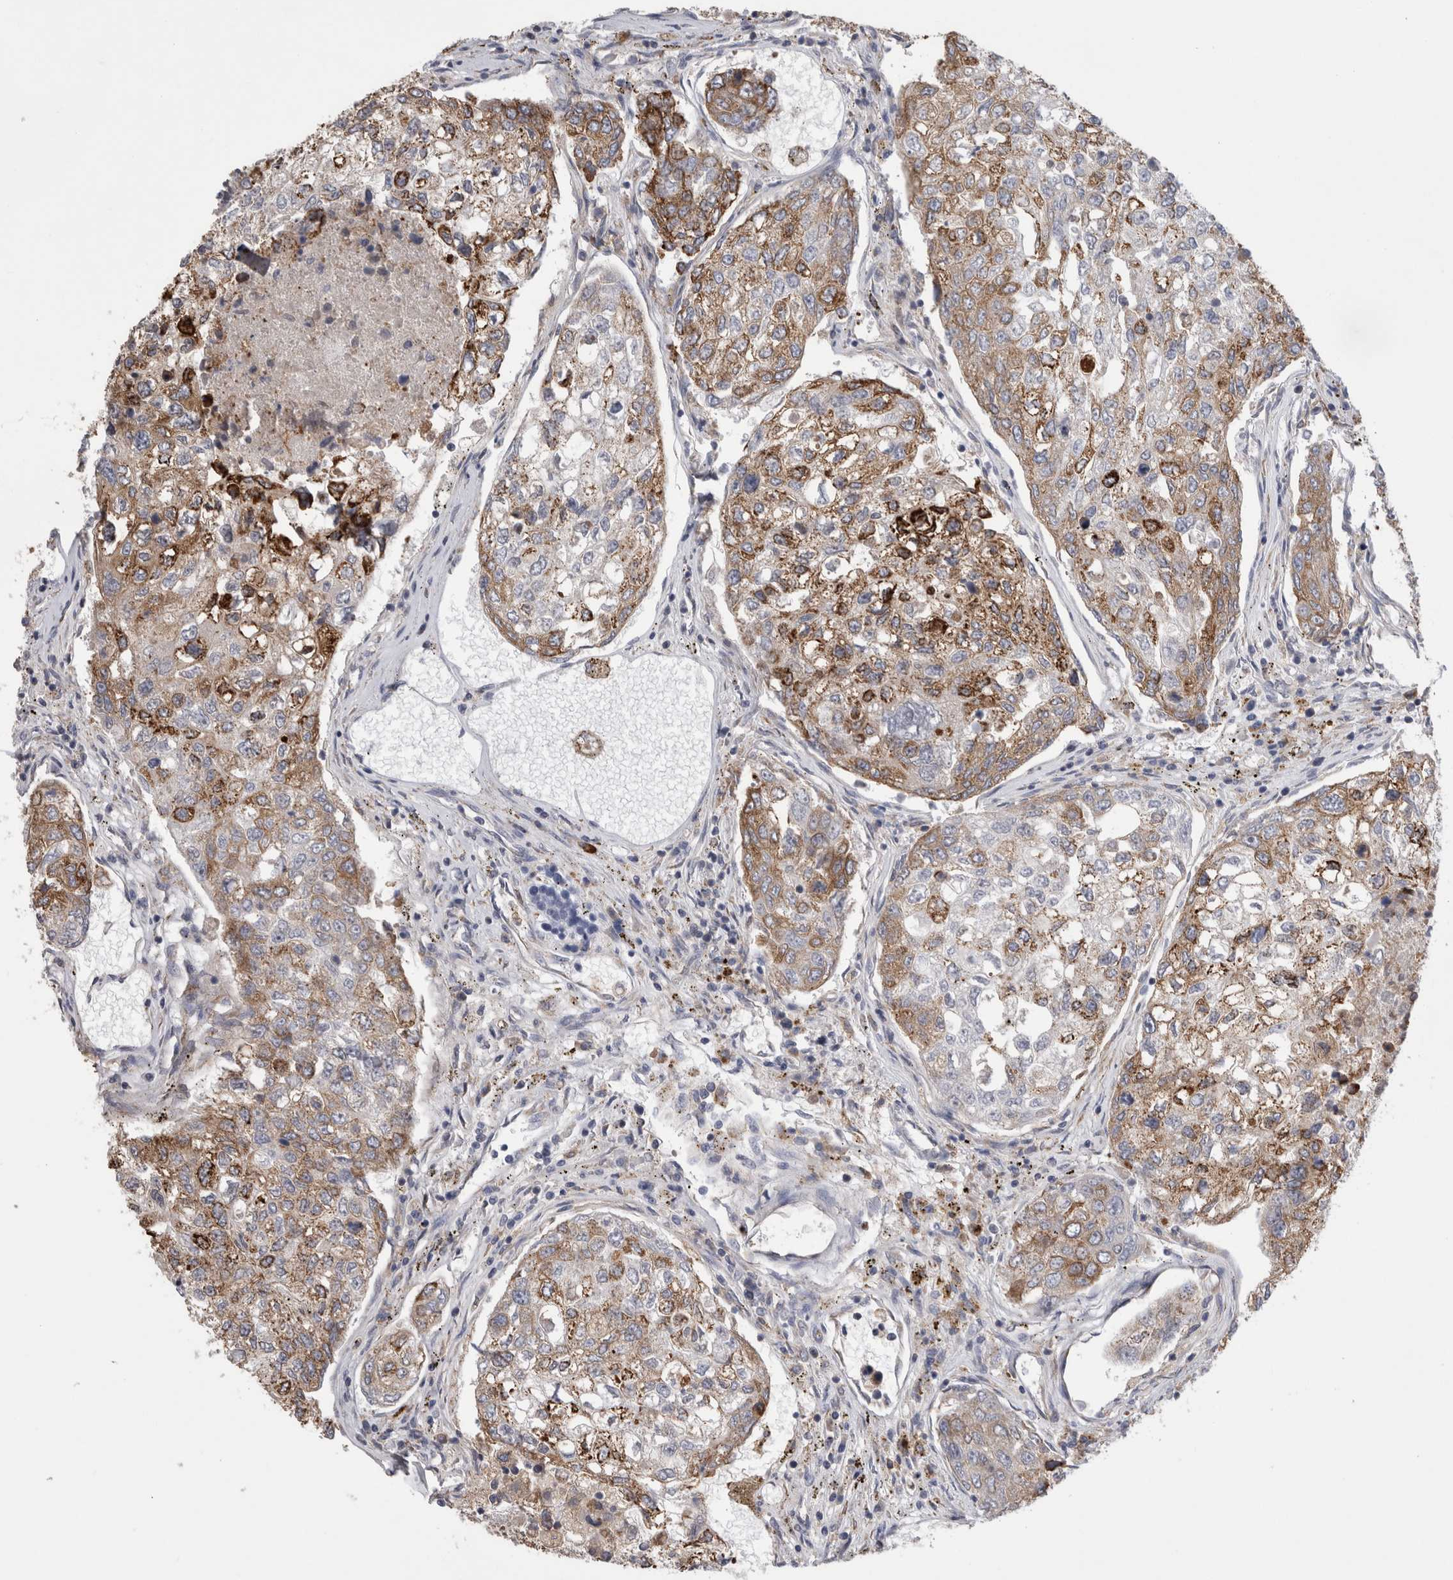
{"staining": {"intensity": "moderate", "quantity": ">75%", "location": "cytoplasmic/membranous"}, "tissue": "urothelial cancer", "cell_type": "Tumor cells", "image_type": "cancer", "snomed": [{"axis": "morphology", "description": "Urothelial carcinoma, High grade"}, {"axis": "topography", "description": "Lymph node"}, {"axis": "topography", "description": "Urinary bladder"}], "caption": "Urothelial cancer was stained to show a protein in brown. There is medium levels of moderate cytoplasmic/membranous positivity in approximately >75% of tumor cells.", "gene": "ZNF341", "patient": {"sex": "male", "age": 51}}